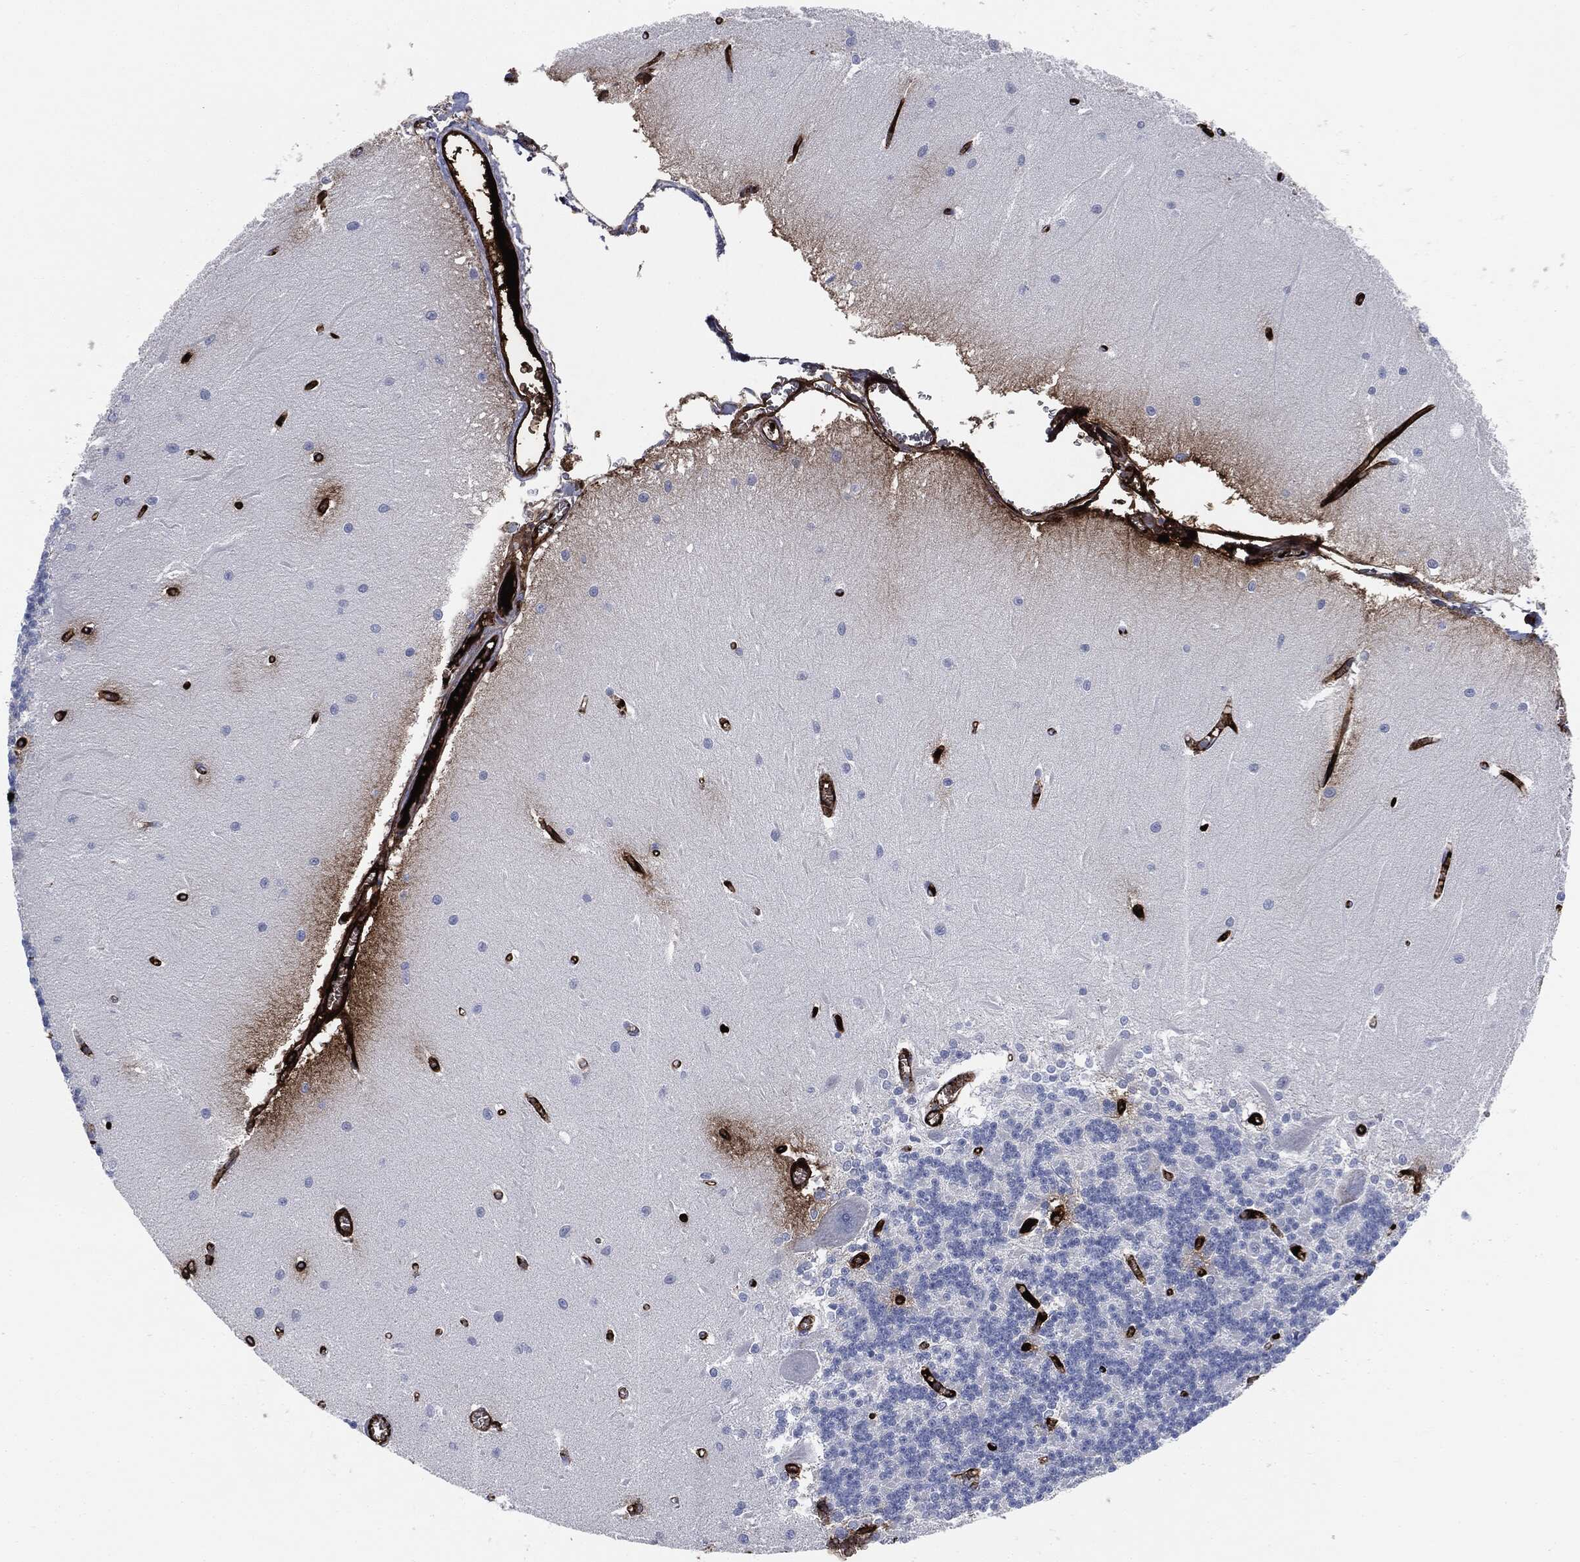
{"staining": {"intensity": "negative", "quantity": "none", "location": "none"}, "tissue": "cerebellum", "cell_type": "Cells in granular layer", "image_type": "normal", "snomed": [{"axis": "morphology", "description": "Normal tissue, NOS"}, {"axis": "topography", "description": "Cerebellum"}], "caption": "DAB immunohistochemical staining of unremarkable human cerebellum exhibits no significant staining in cells in granular layer.", "gene": "APOB", "patient": {"sex": "male", "age": 37}}